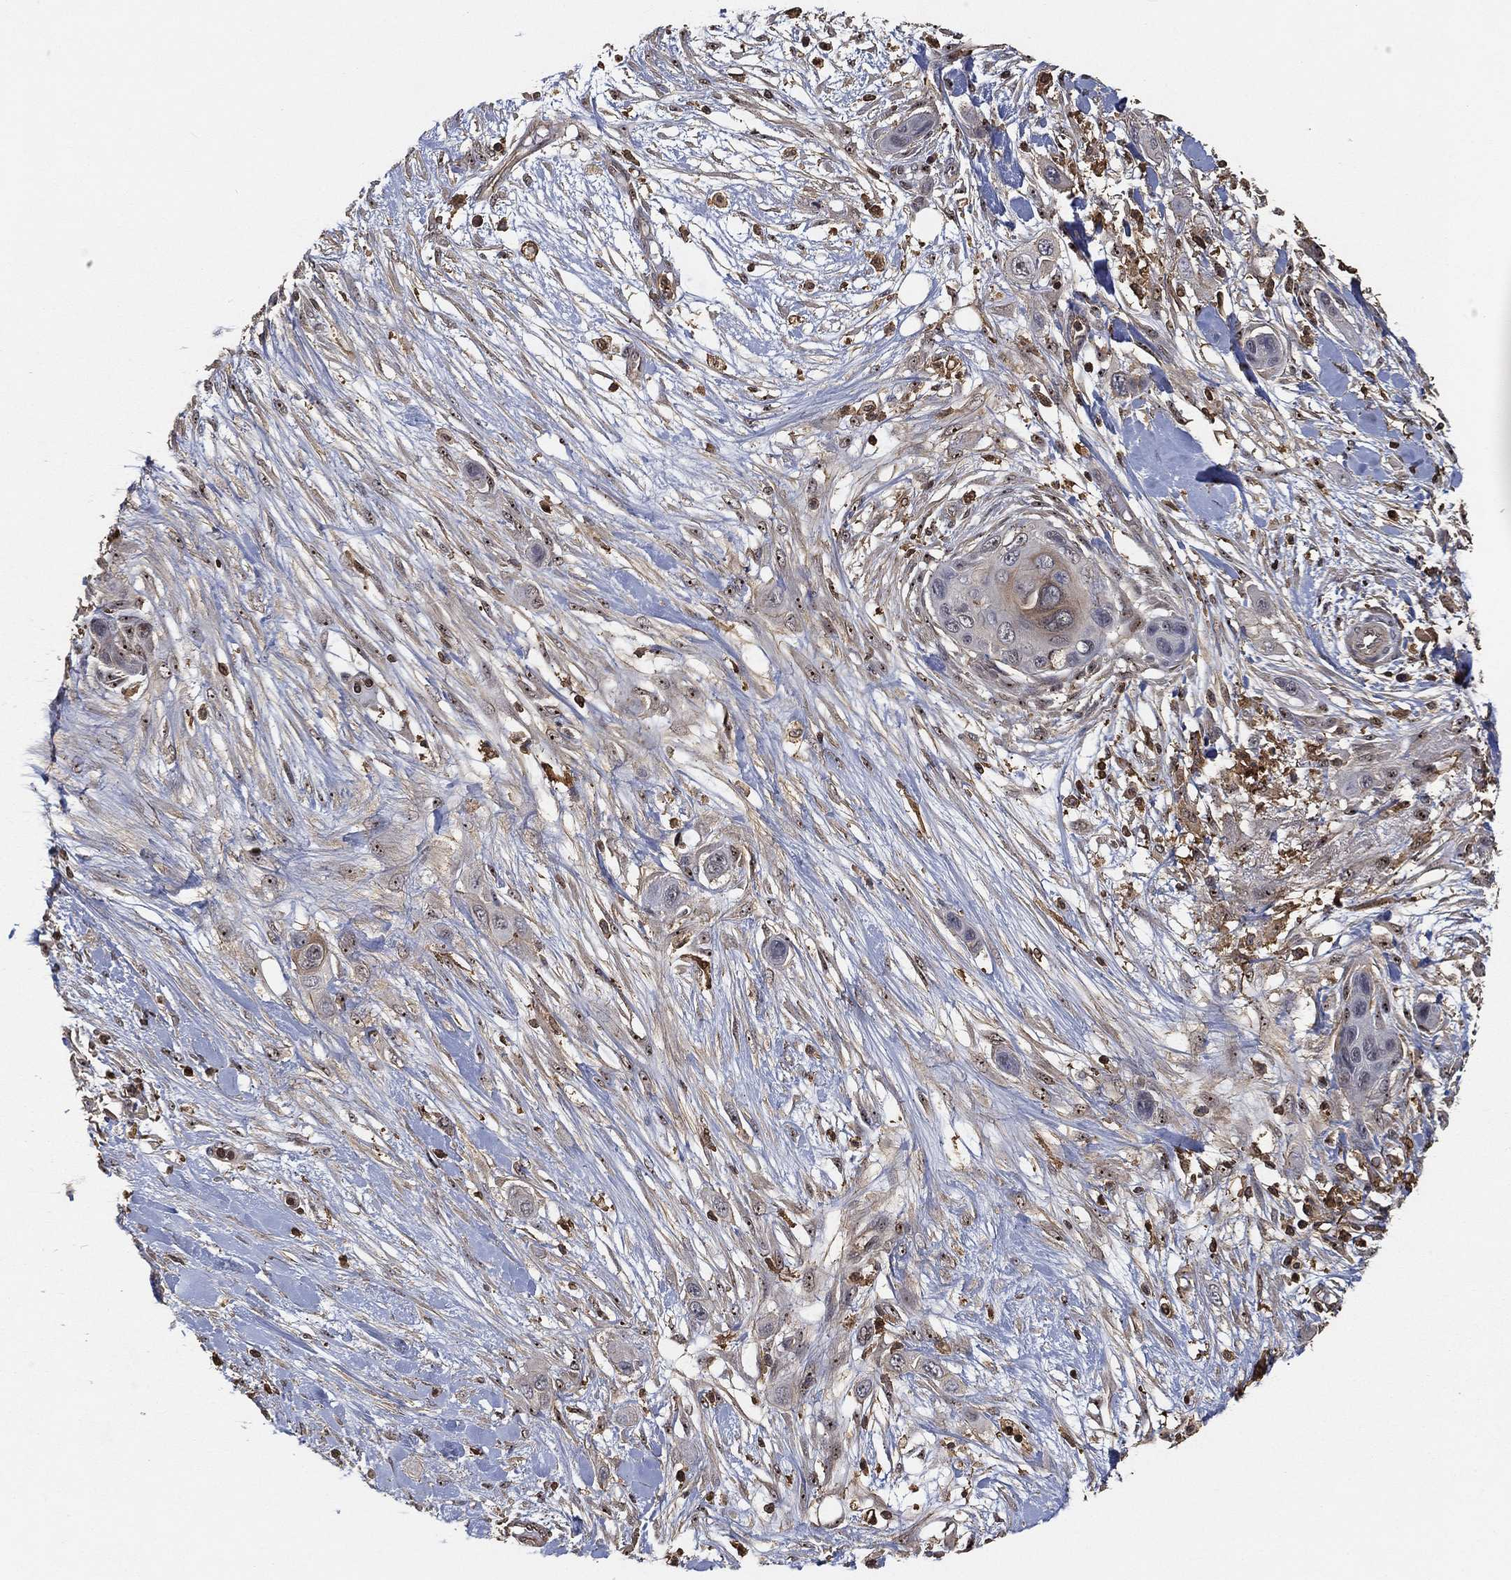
{"staining": {"intensity": "negative", "quantity": "none", "location": "none"}, "tissue": "skin cancer", "cell_type": "Tumor cells", "image_type": "cancer", "snomed": [{"axis": "morphology", "description": "Squamous cell carcinoma, NOS"}, {"axis": "topography", "description": "Skin"}], "caption": "Immunohistochemistry (IHC) of squamous cell carcinoma (skin) reveals no positivity in tumor cells.", "gene": "CRYL1", "patient": {"sex": "male", "age": 79}}